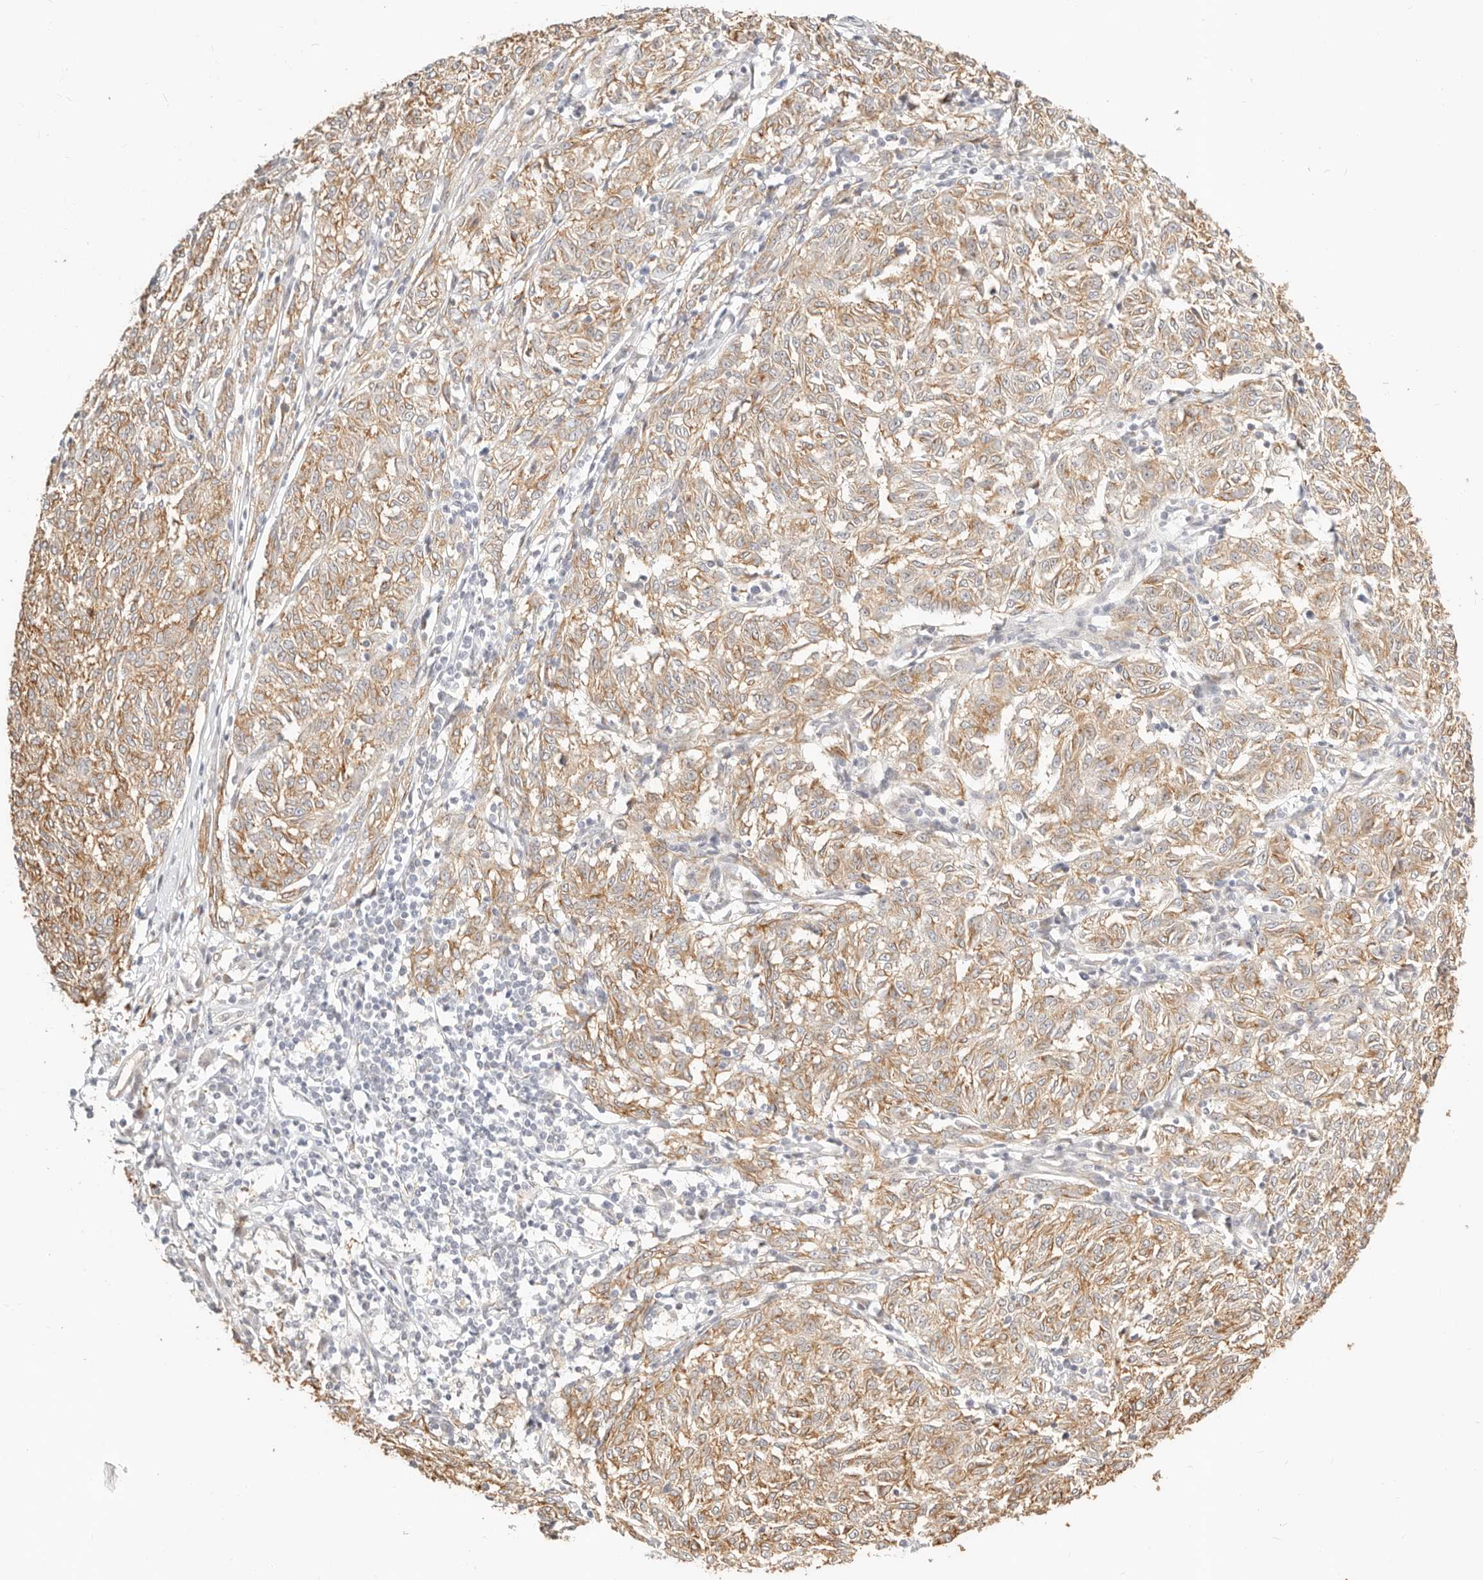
{"staining": {"intensity": "weak", "quantity": ">75%", "location": "cytoplasmic/membranous"}, "tissue": "melanoma", "cell_type": "Tumor cells", "image_type": "cancer", "snomed": [{"axis": "morphology", "description": "Malignant melanoma, NOS"}, {"axis": "topography", "description": "Skin"}], "caption": "Human melanoma stained for a protein (brown) reveals weak cytoplasmic/membranous positive staining in about >75% of tumor cells.", "gene": "FAM20B", "patient": {"sex": "female", "age": 72}}